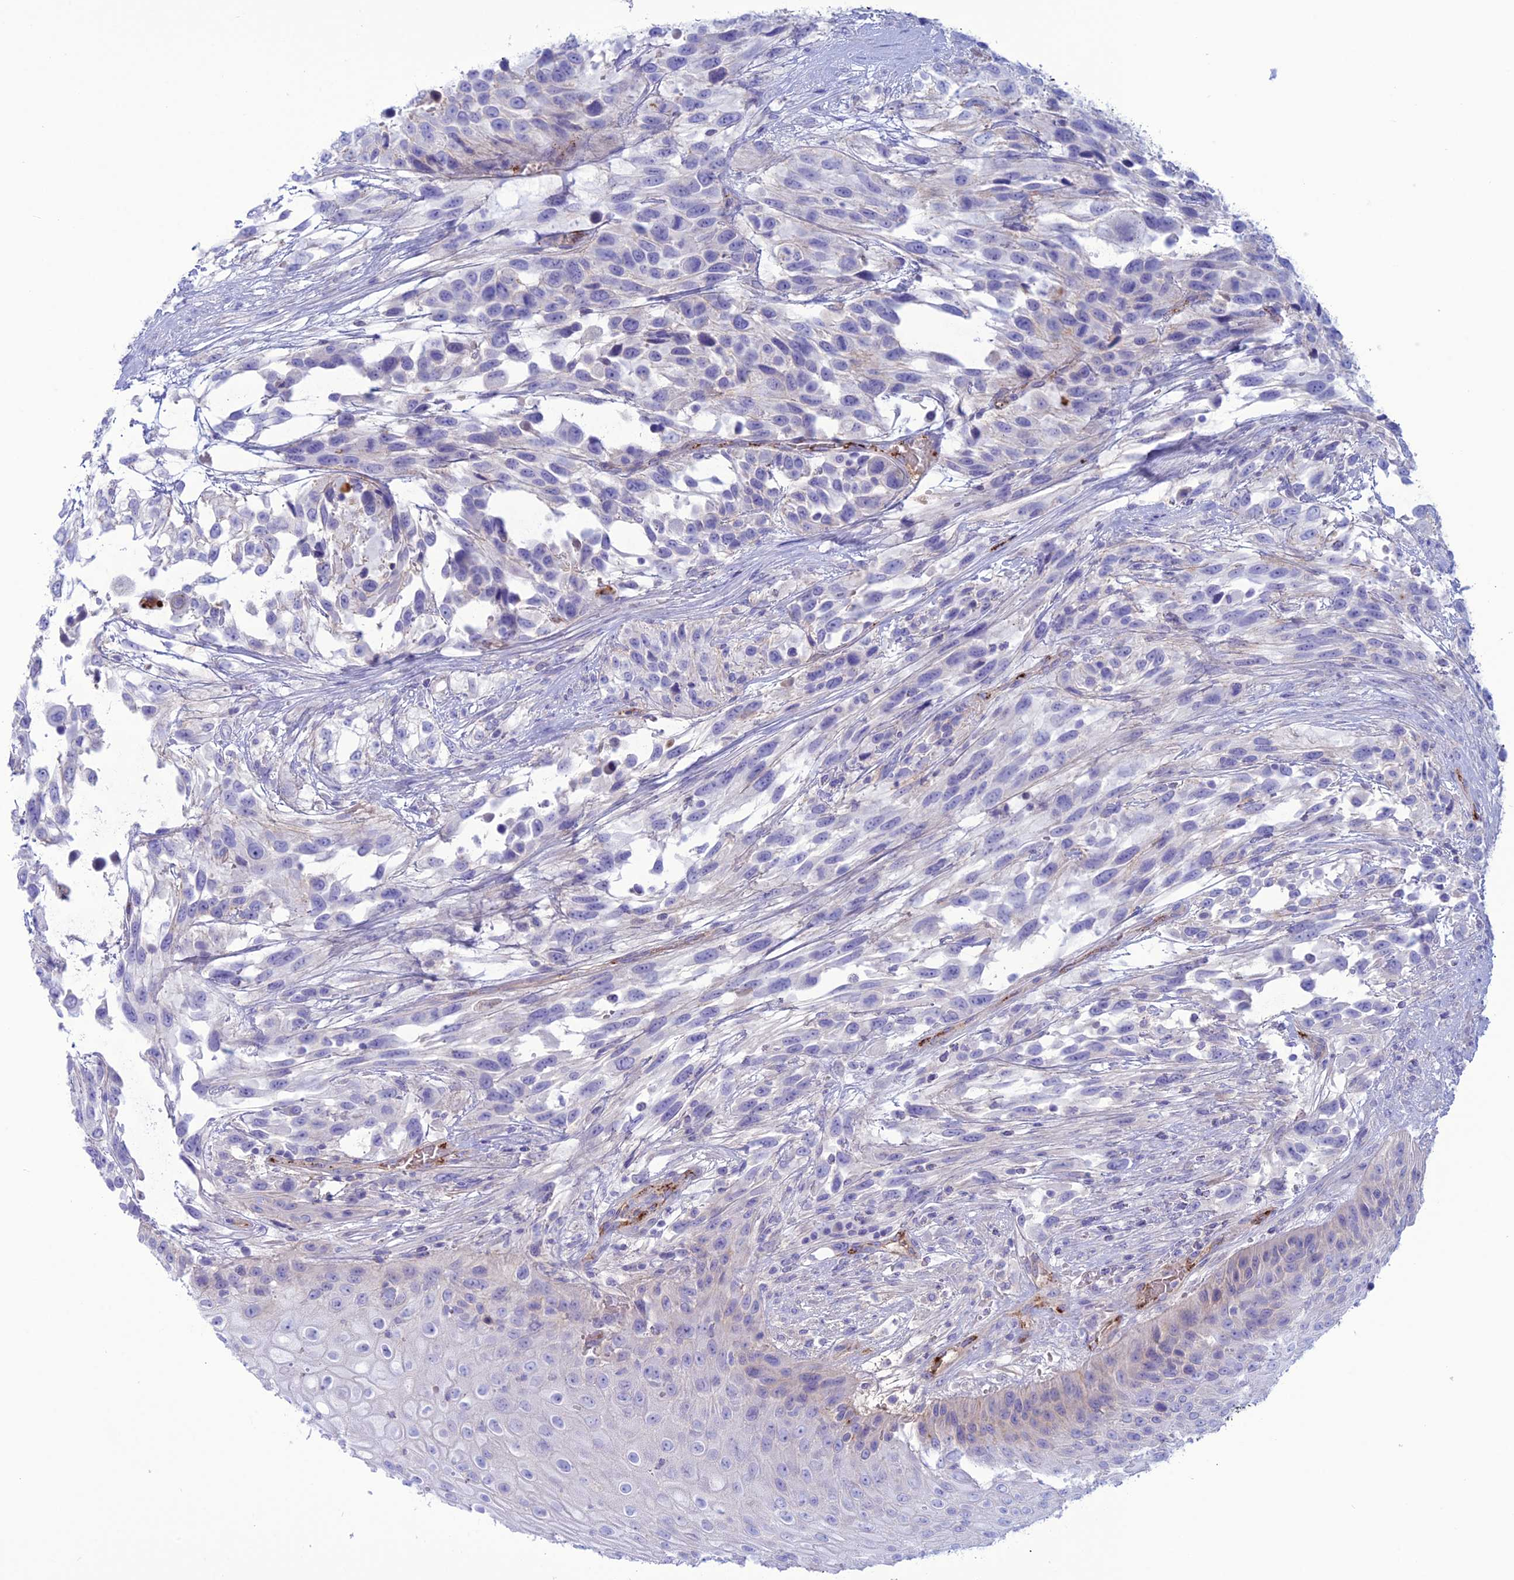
{"staining": {"intensity": "negative", "quantity": "none", "location": "none"}, "tissue": "urothelial cancer", "cell_type": "Tumor cells", "image_type": "cancer", "snomed": [{"axis": "morphology", "description": "Urothelial carcinoma, High grade"}, {"axis": "topography", "description": "Urinary bladder"}], "caption": "Immunohistochemistry image of human urothelial carcinoma (high-grade) stained for a protein (brown), which demonstrates no staining in tumor cells.", "gene": "CDC42EP5", "patient": {"sex": "female", "age": 70}}